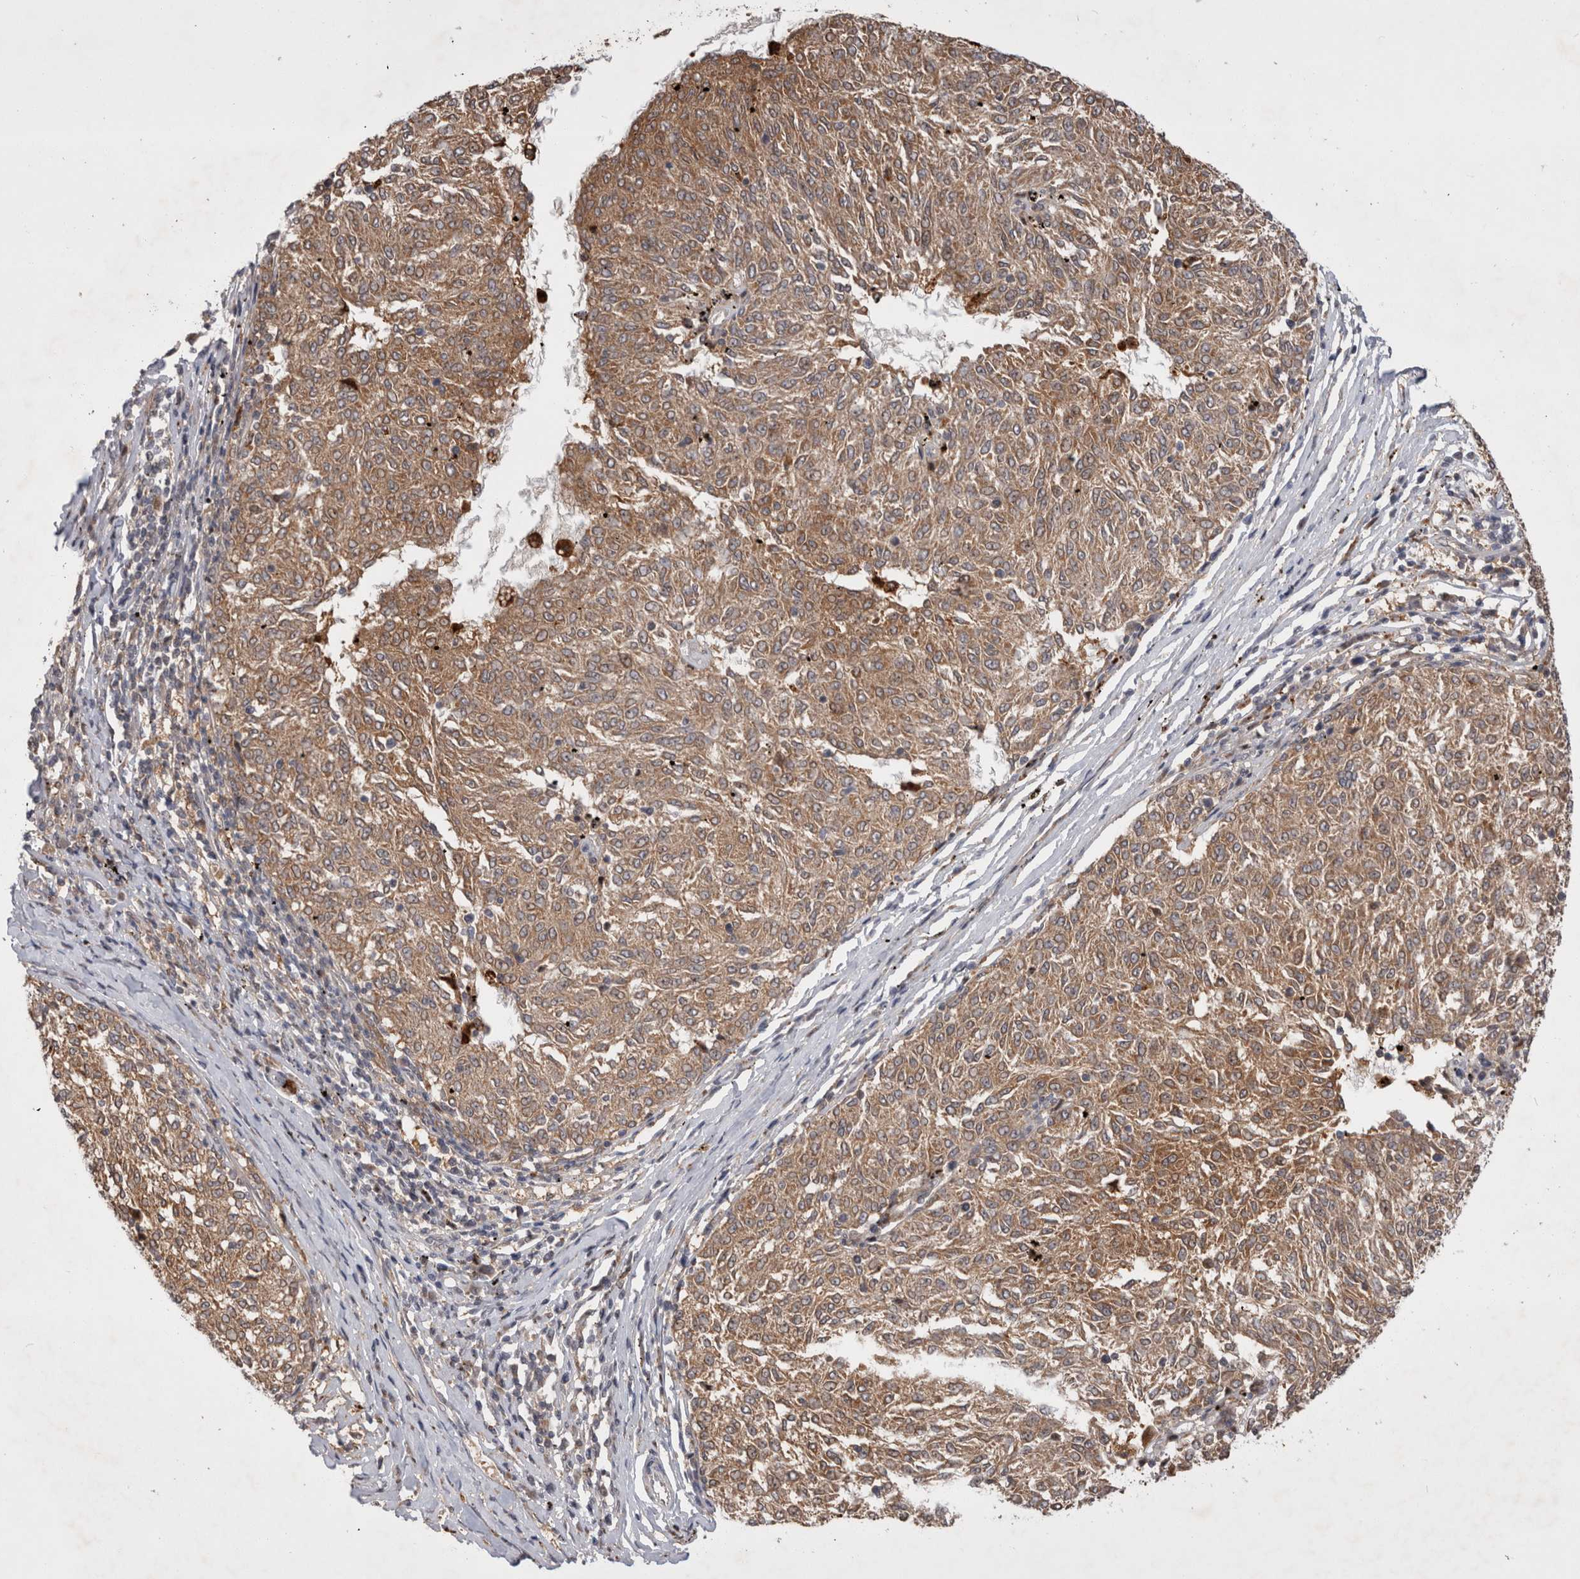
{"staining": {"intensity": "moderate", "quantity": ">75%", "location": "cytoplasmic/membranous"}, "tissue": "melanoma", "cell_type": "Tumor cells", "image_type": "cancer", "snomed": [{"axis": "morphology", "description": "Malignant melanoma, NOS"}, {"axis": "topography", "description": "Skin"}], "caption": "Immunohistochemistry (IHC) (DAB (3,3'-diaminobenzidine)) staining of human melanoma displays moderate cytoplasmic/membranous protein expression in about >75% of tumor cells.", "gene": "MRPL37", "patient": {"sex": "female", "age": 72}}